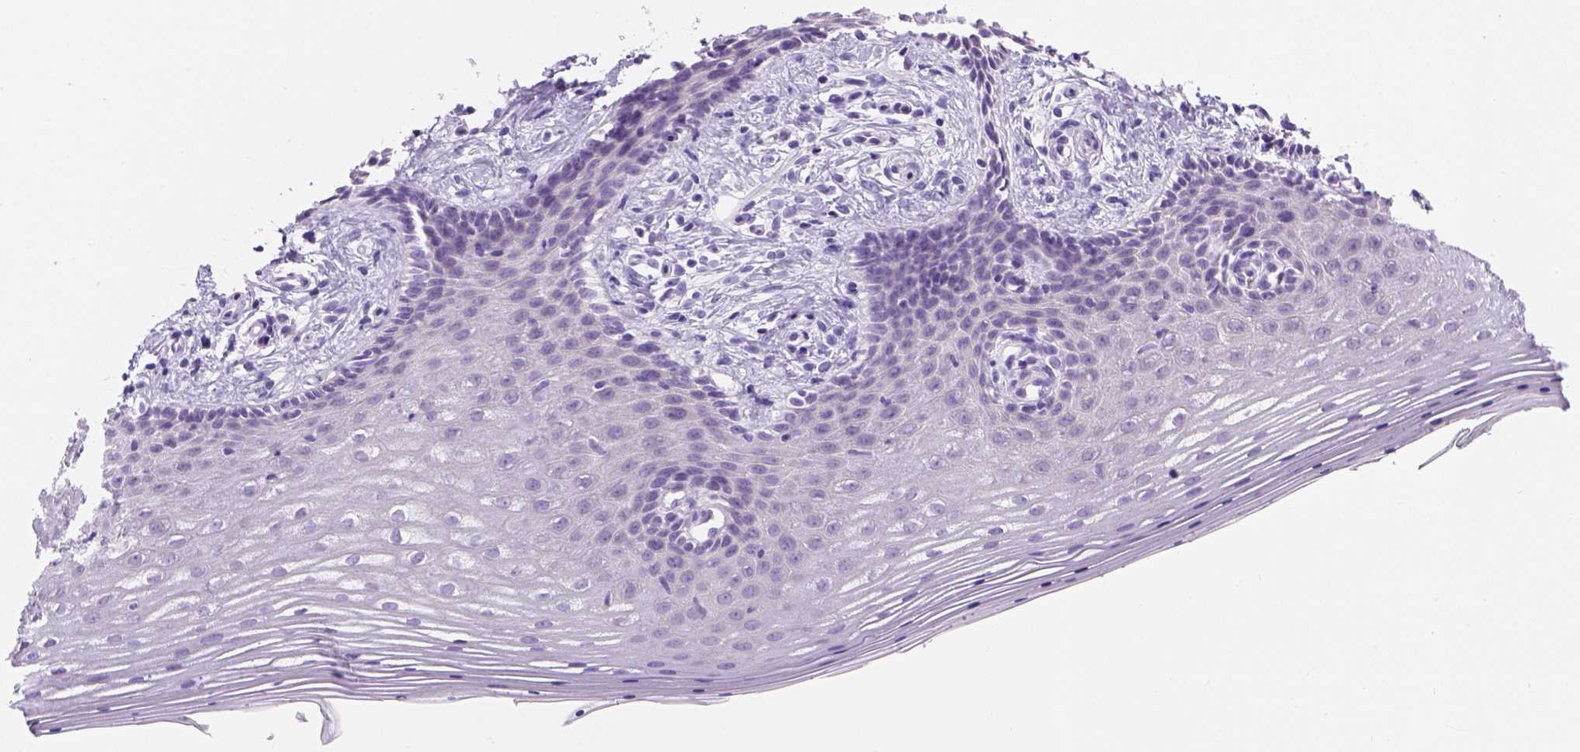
{"staining": {"intensity": "negative", "quantity": "none", "location": "none"}, "tissue": "vagina", "cell_type": "Squamous epithelial cells", "image_type": "normal", "snomed": [{"axis": "morphology", "description": "Normal tissue, NOS"}, {"axis": "topography", "description": "Vagina"}], "caption": "The micrograph displays no staining of squamous epithelial cells in benign vagina. (DAB (3,3'-diaminobenzidine) immunohistochemistry, high magnification).", "gene": "TMEM38A", "patient": {"sex": "female", "age": 42}}